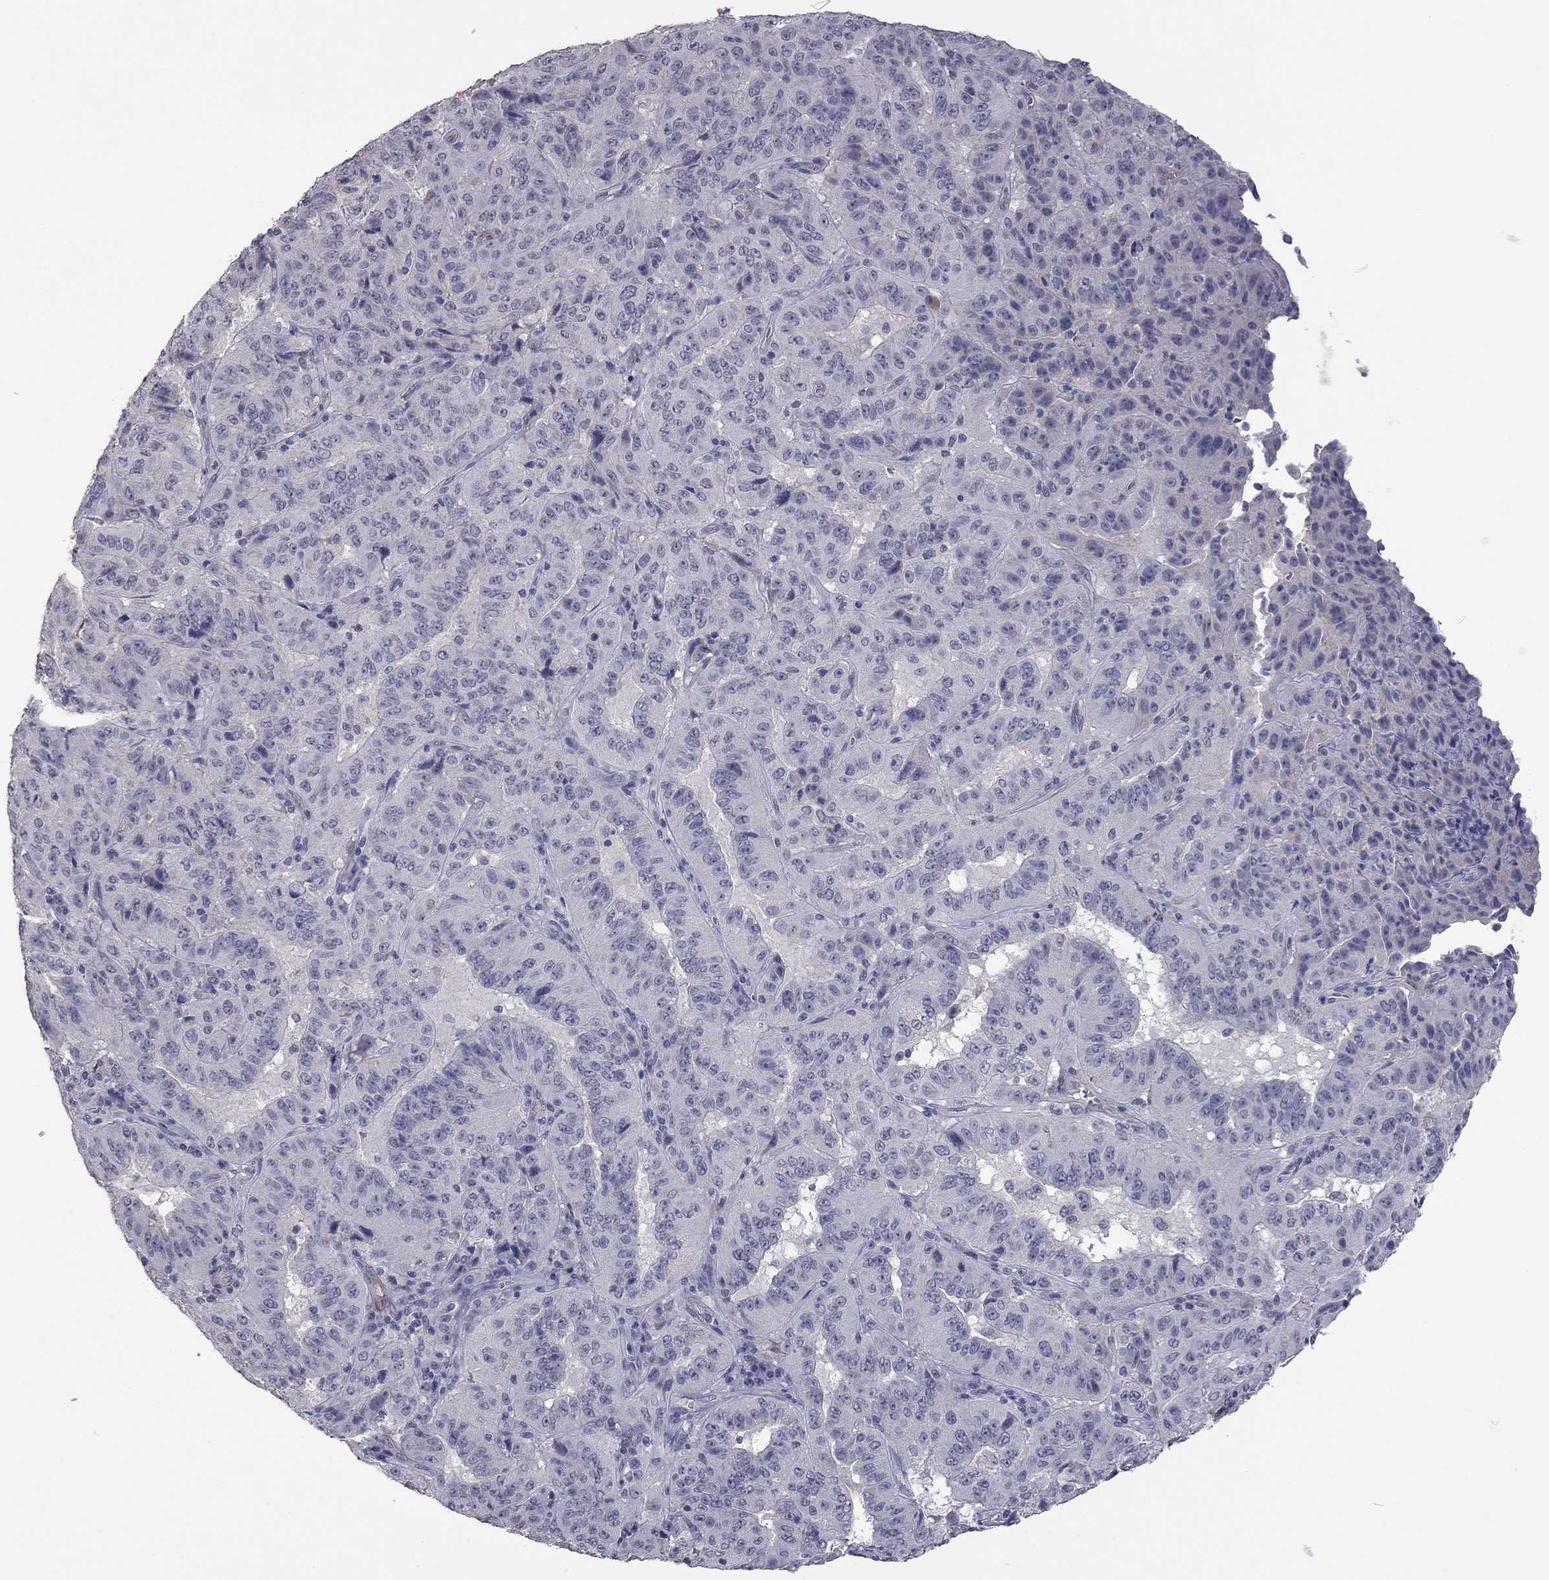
{"staining": {"intensity": "negative", "quantity": "none", "location": "none"}, "tissue": "pancreatic cancer", "cell_type": "Tumor cells", "image_type": "cancer", "snomed": [{"axis": "morphology", "description": "Adenocarcinoma, NOS"}, {"axis": "topography", "description": "Pancreas"}], "caption": "High power microscopy micrograph of an IHC image of pancreatic cancer, revealing no significant staining in tumor cells.", "gene": "IP6K3", "patient": {"sex": "male", "age": 63}}